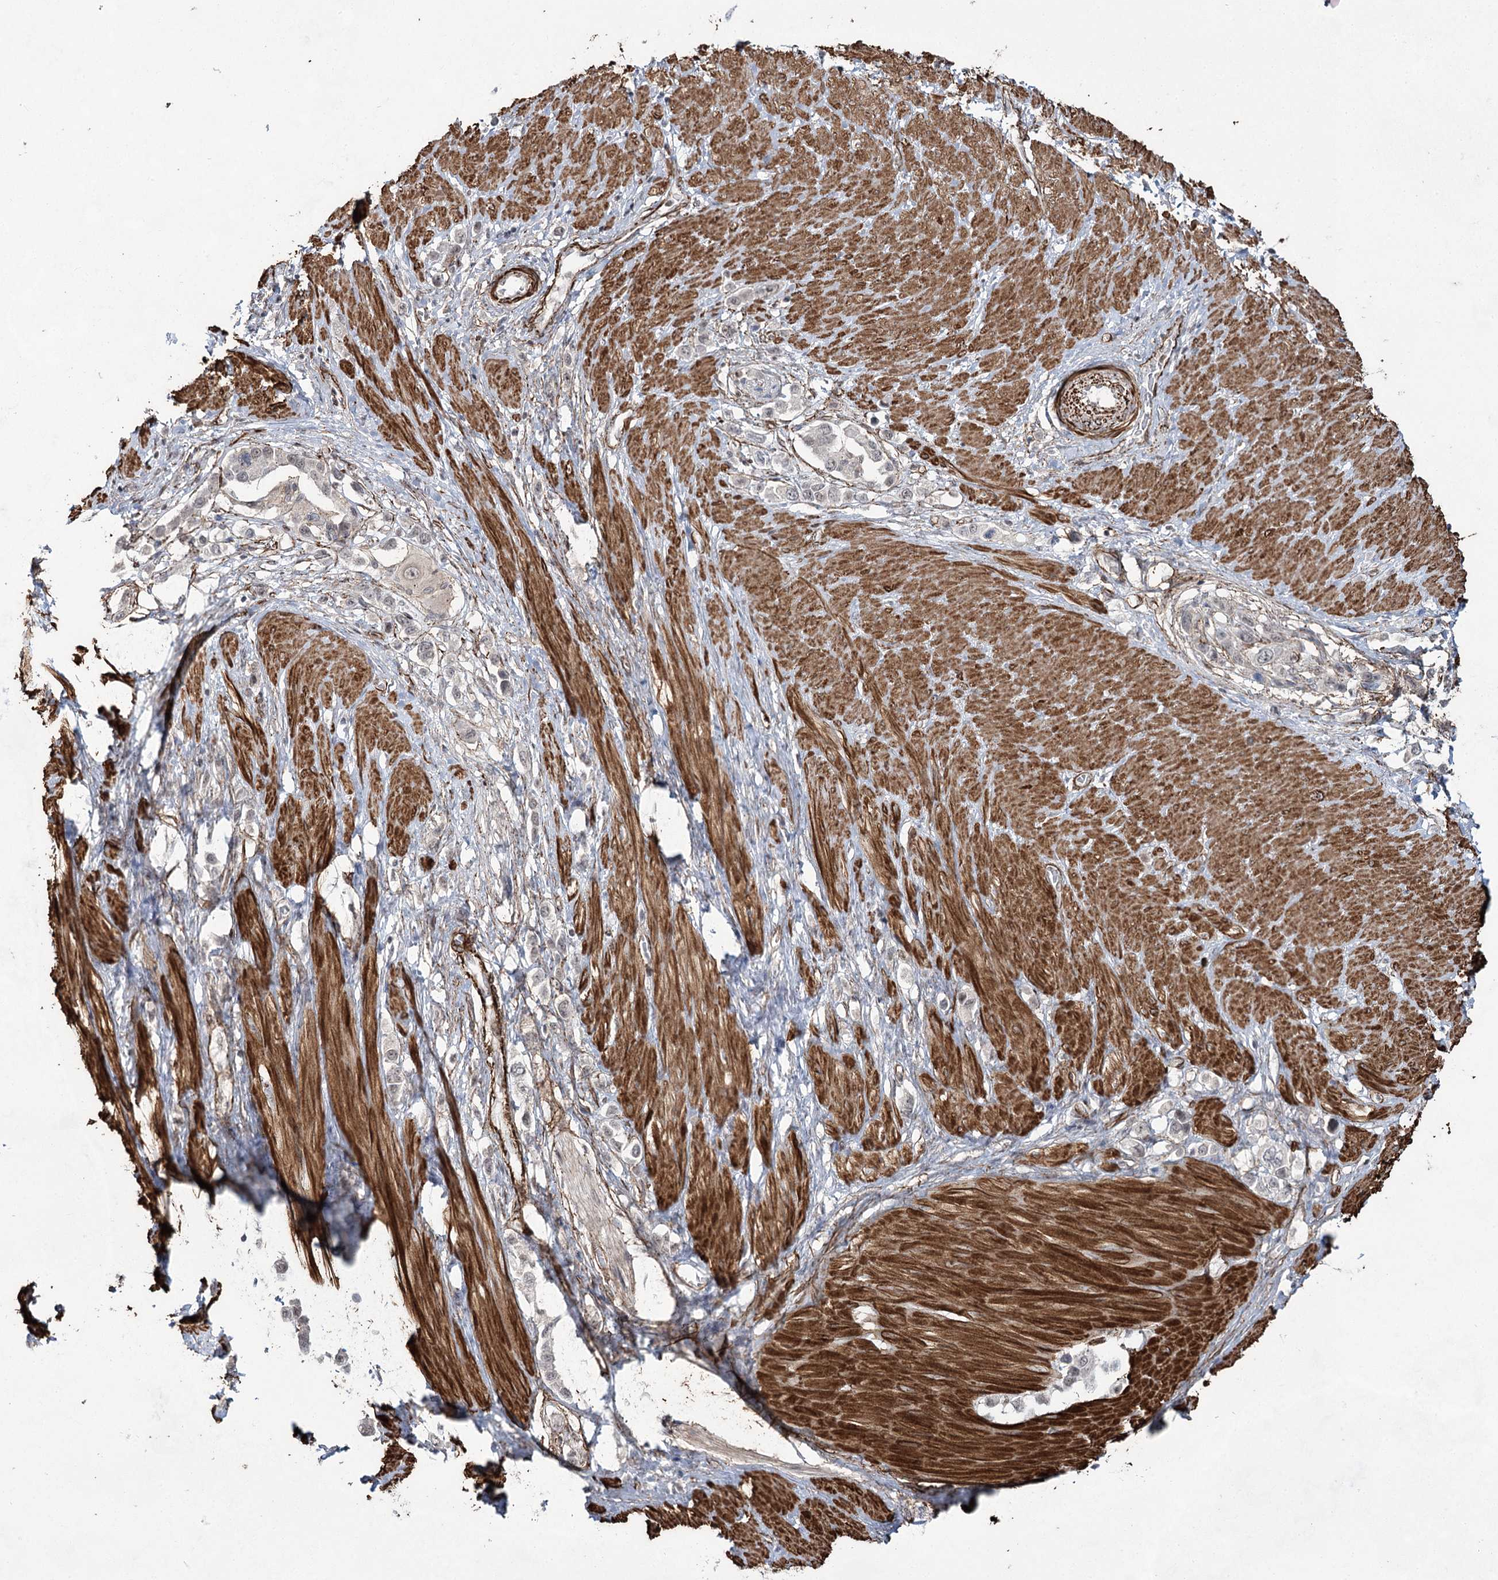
{"staining": {"intensity": "negative", "quantity": "none", "location": "none"}, "tissue": "stomach cancer", "cell_type": "Tumor cells", "image_type": "cancer", "snomed": [{"axis": "morphology", "description": "Adenocarcinoma, NOS"}, {"axis": "topography", "description": "Stomach"}], "caption": "Immunohistochemistry histopathology image of human stomach cancer (adenocarcinoma) stained for a protein (brown), which exhibits no positivity in tumor cells.", "gene": "CWF19L1", "patient": {"sex": "female", "age": 65}}